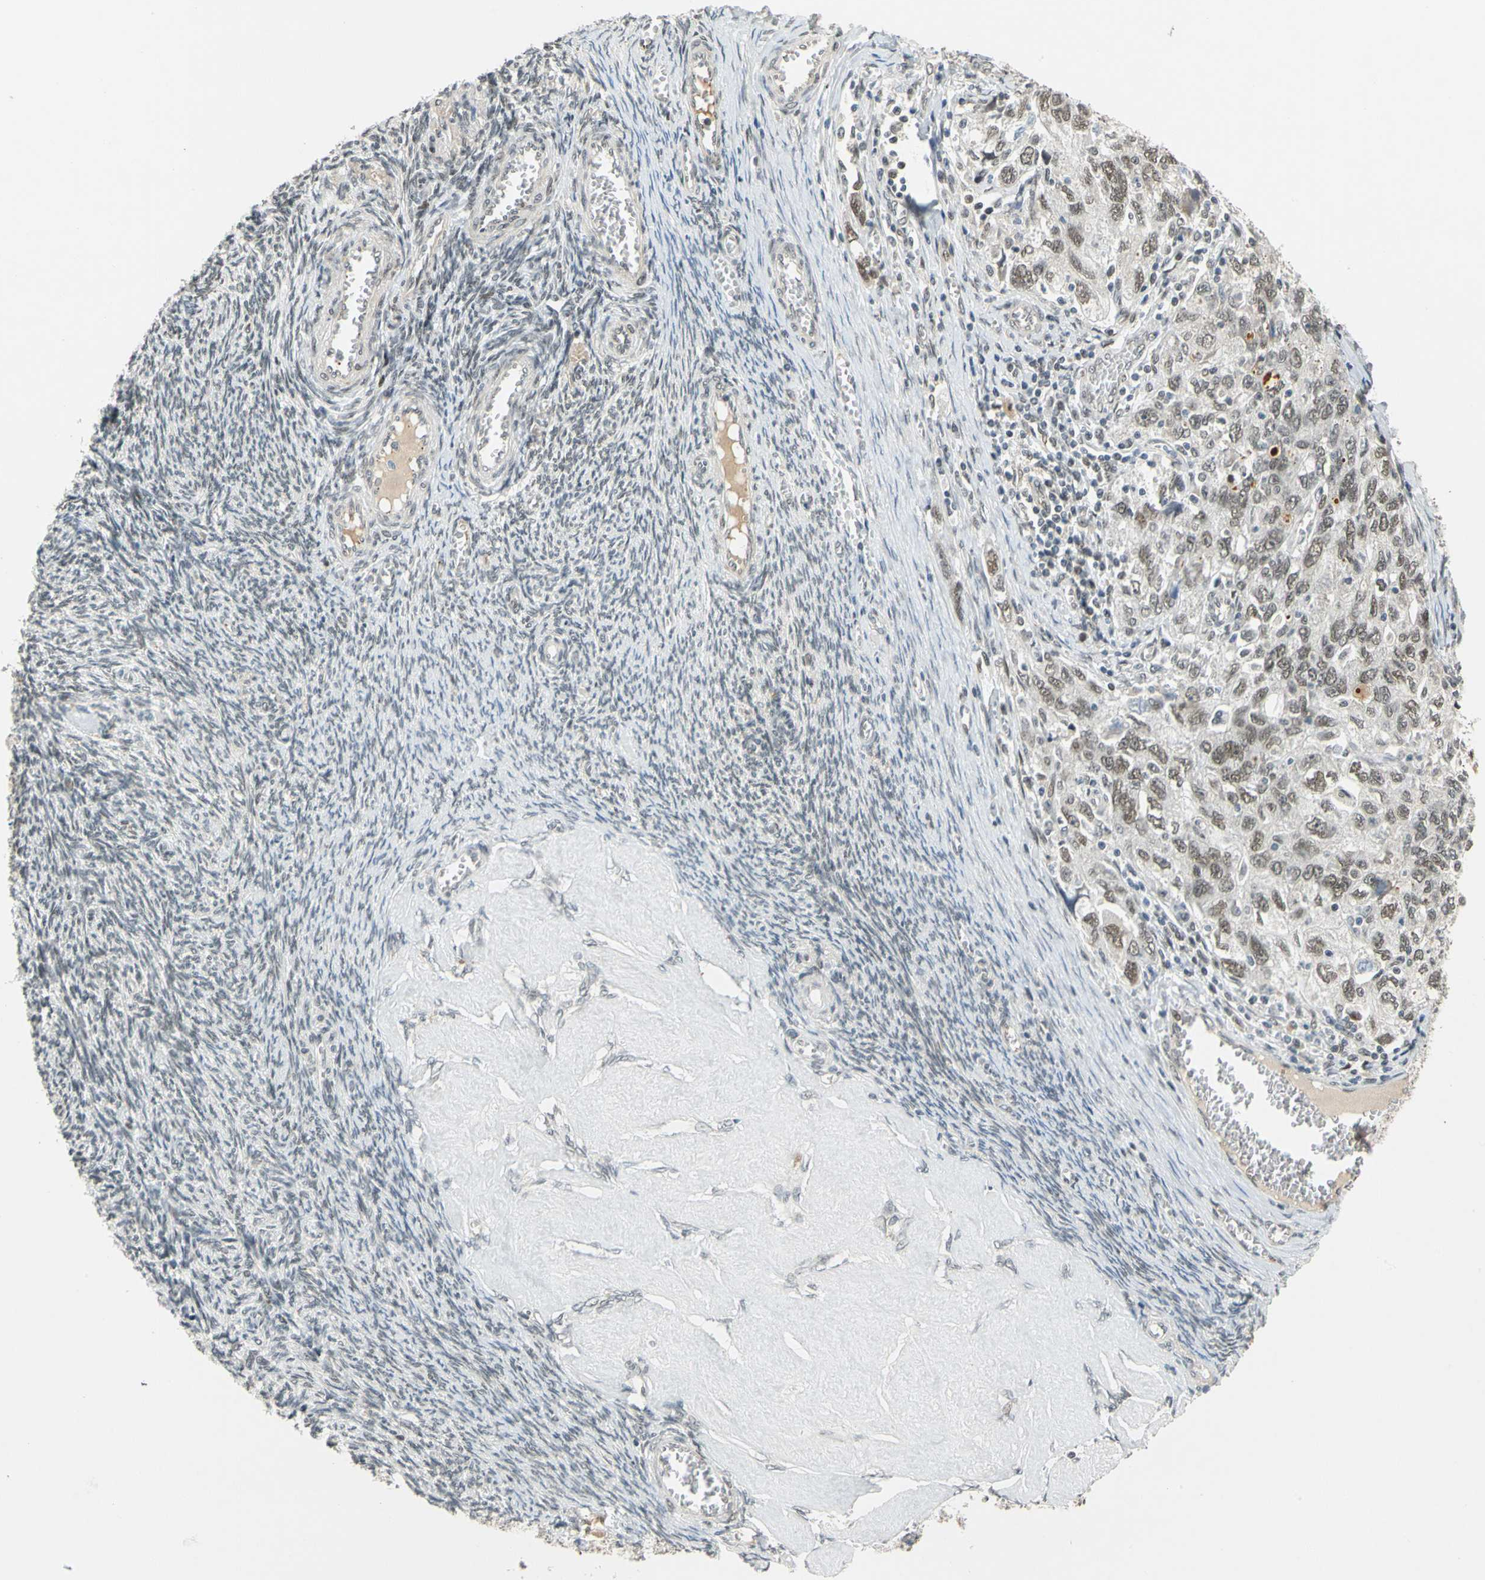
{"staining": {"intensity": "moderate", "quantity": ">75%", "location": "nuclear"}, "tissue": "ovarian cancer", "cell_type": "Tumor cells", "image_type": "cancer", "snomed": [{"axis": "morphology", "description": "Carcinoma, NOS"}, {"axis": "morphology", "description": "Cystadenocarcinoma, serous, NOS"}, {"axis": "topography", "description": "Ovary"}], "caption": "Carcinoma (ovarian) was stained to show a protein in brown. There is medium levels of moderate nuclear positivity in about >75% of tumor cells. Immunohistochemistry stains the protein of interest in brown and the nuclei are stained blue.", "gene": "POGZ", "patient": {"sex": "female", "age": 69}}